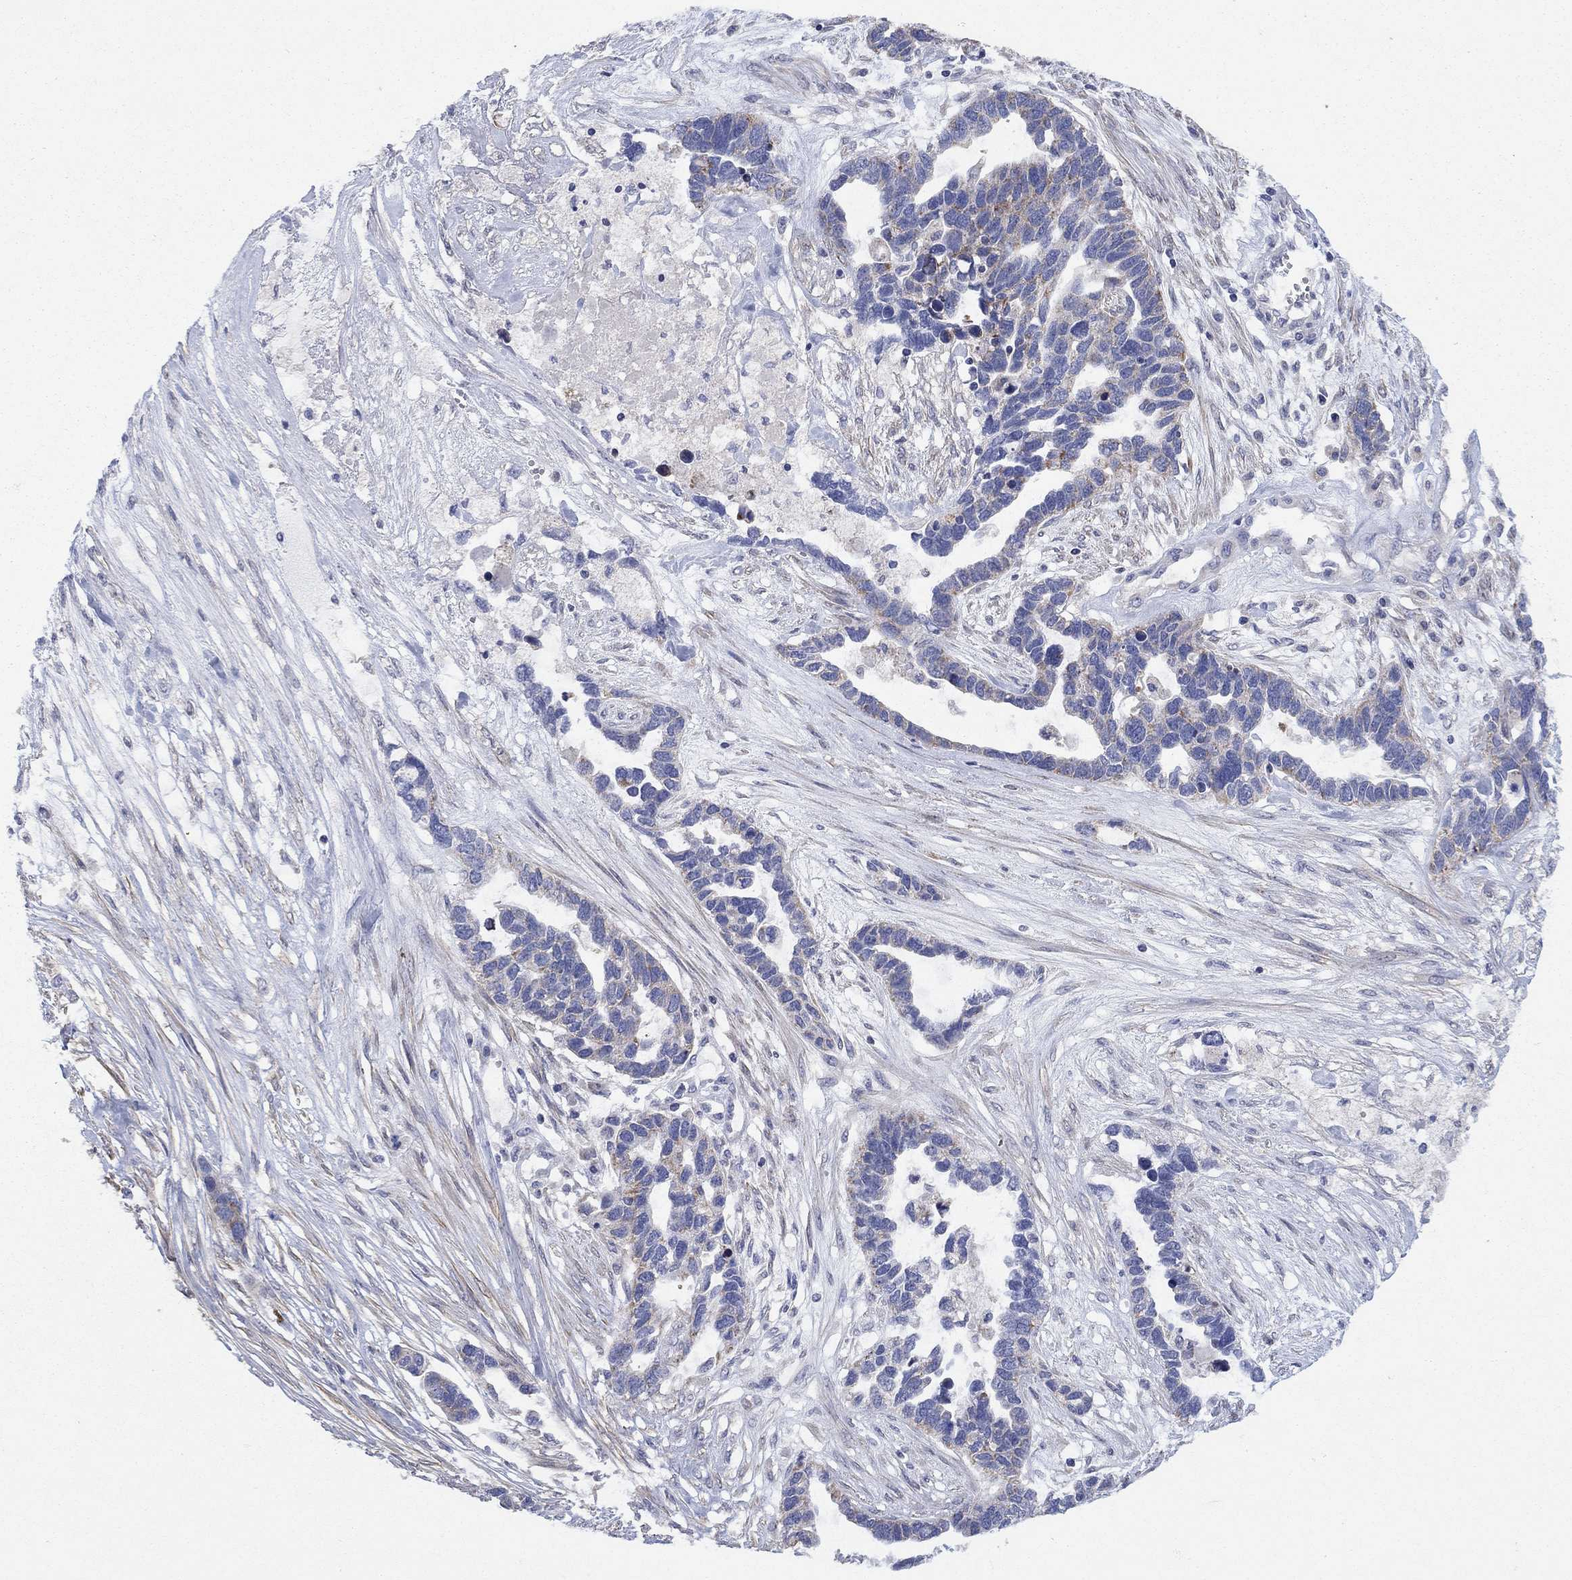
{"staining": {"intensity": "moderate", "quantity": "<25%", "location": "cytoplasmic/membranous"}, "tissue": "ovarian cancer", "cell_type": "Tumor cells", "image_type": "cancer", "snomed": [{"axis": "morphology", "description": "Cystadenocarcinoma, serous, NOS"}, {"axis": "topography", "description": "Ovary"}], "caption": "Ovarian cancer (serous cystadenocarcinoma) stained for a protein displays moderate cytoplasmic/membranous positivity in tumor cells. (DAB (3,3'-diaminobenzidine) IHC with brightfield microscopy, high magnification).", "gene": "CLVS1", "patient": {"sex": "female", "age": 54}}